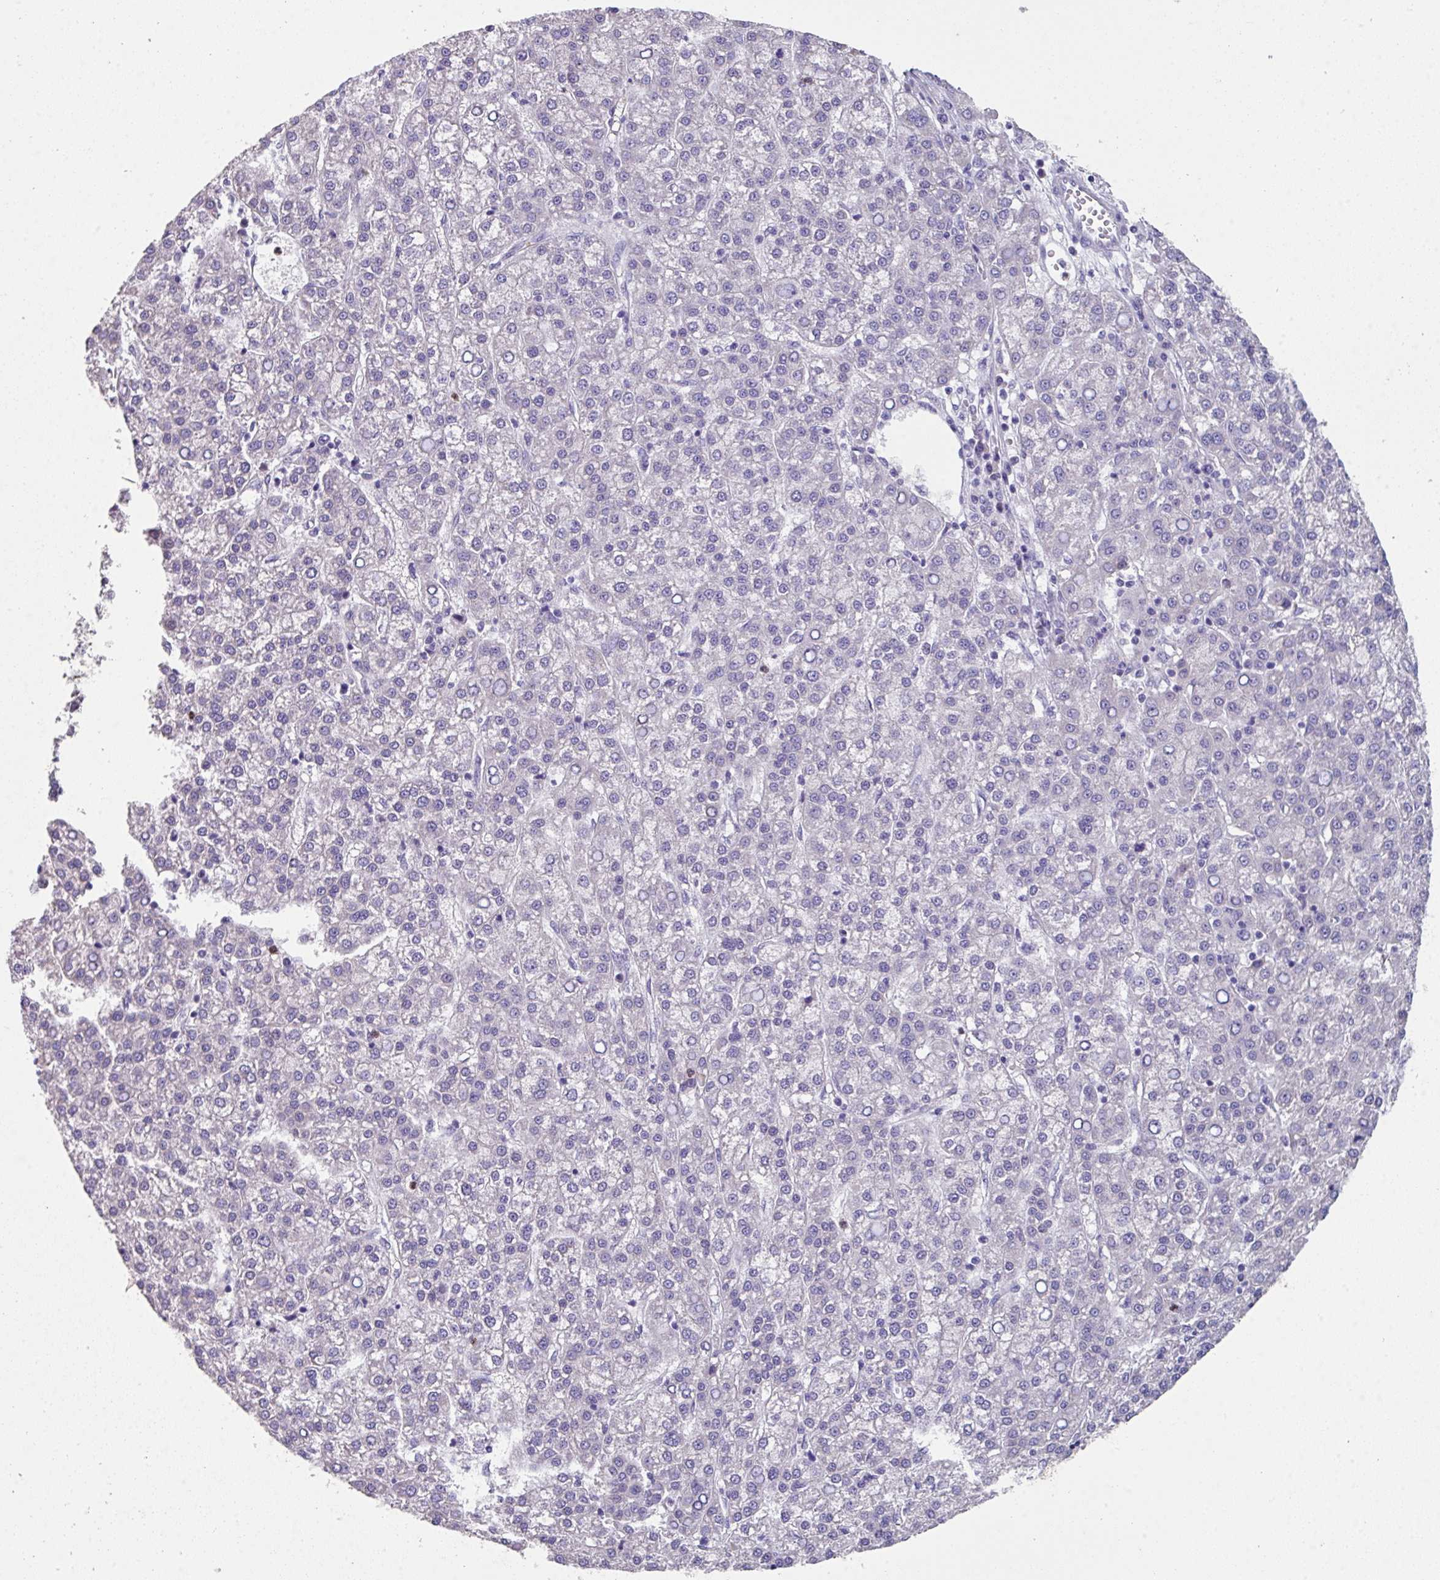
{"staining": {"intensity": "negative", "quantity": "none", "location": "none"}, "tissue": "liver cancer", "cell_type": "Tumor cells", "image_type": "cancer", "snomed": [{"axis": "morphology", "description": "Carcinoma, Hepatocellular, NOS"}, {"axis": "topography", "description": "Liver"}], "caption": "Tumor cells show no significant expression in liver cancer.", "gene": "ZFP3", "patient": {"sex": "female", "age": 58}}